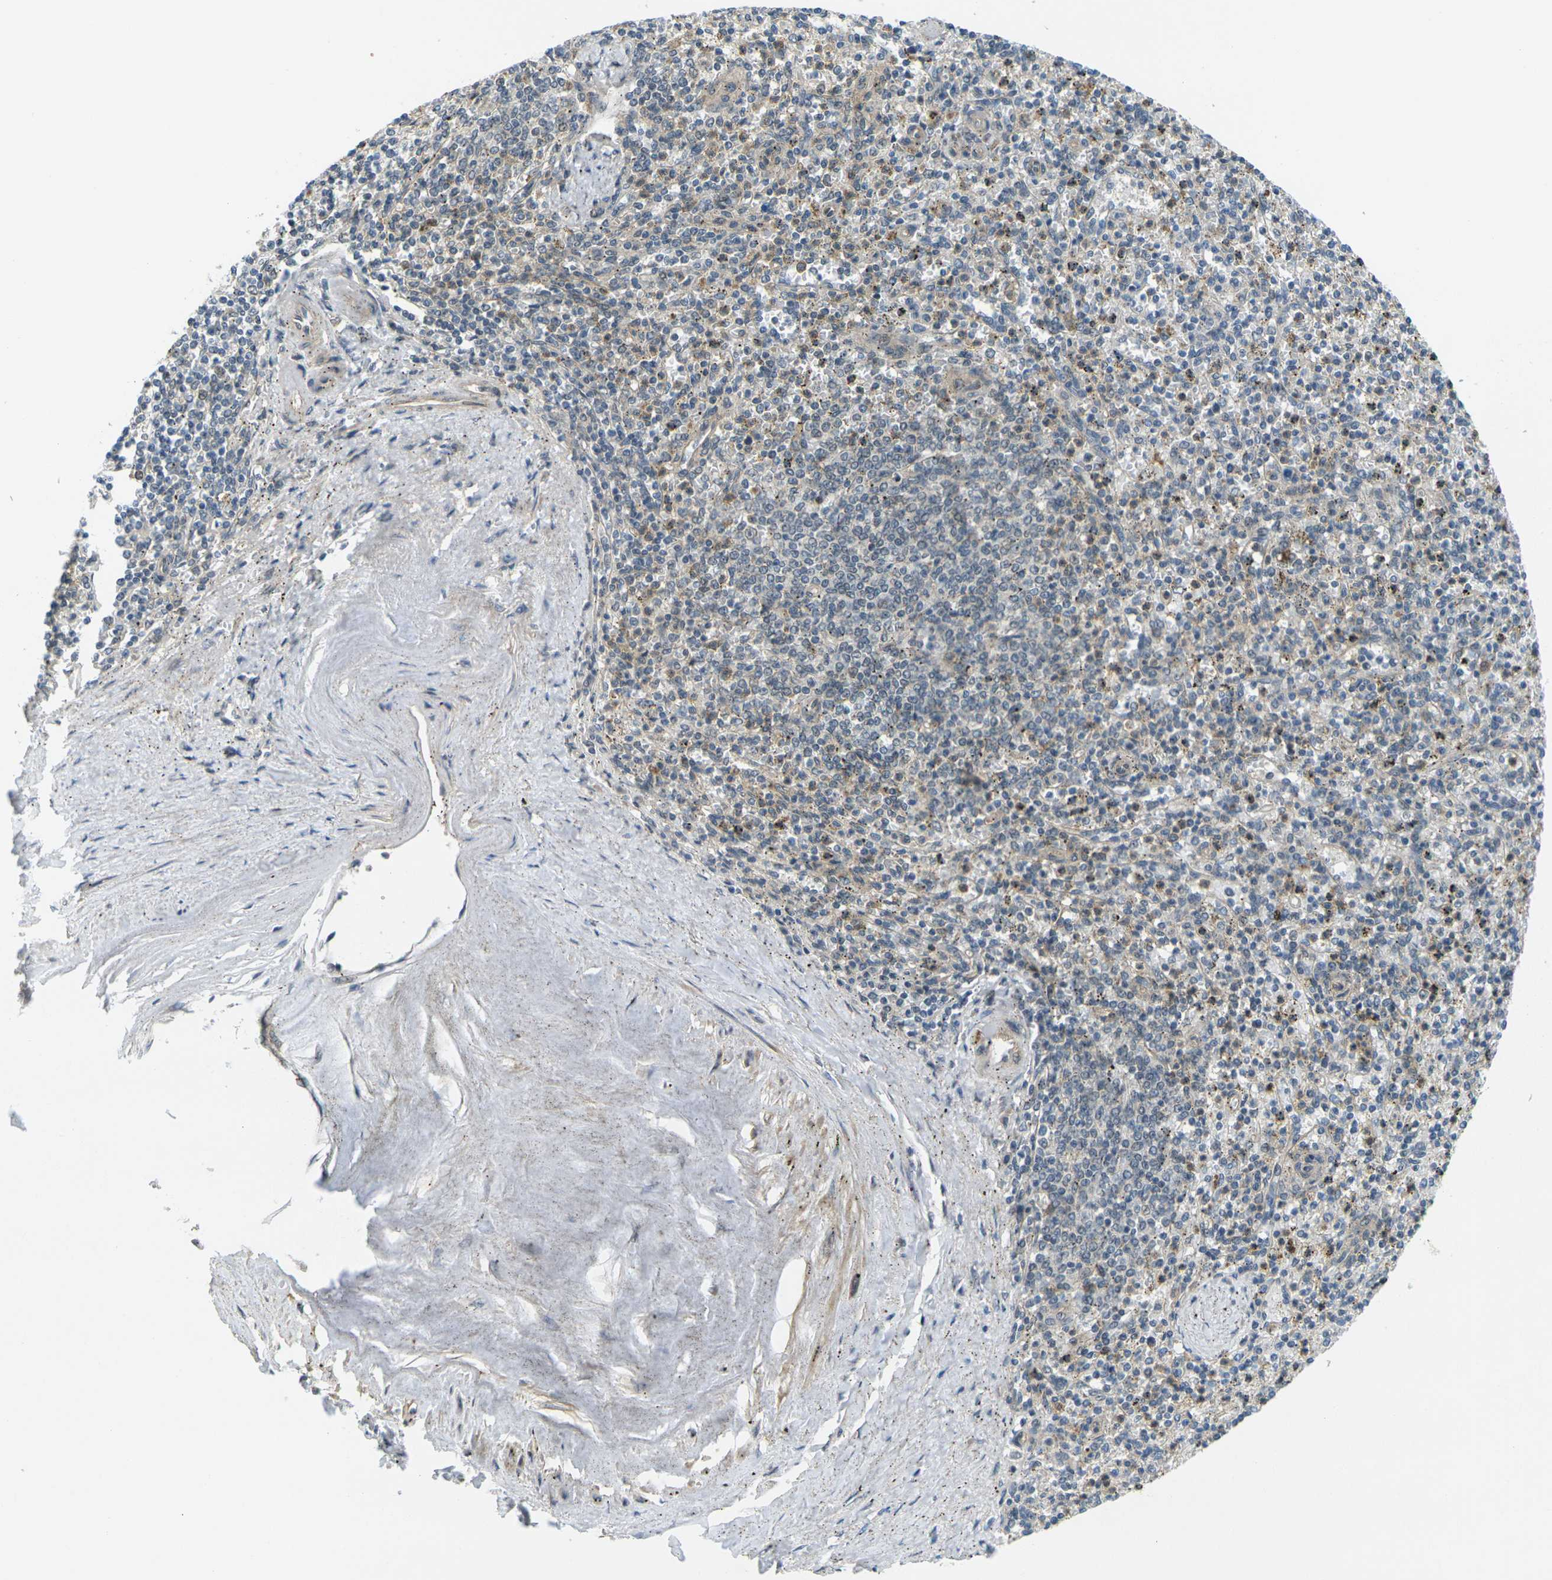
{"staining": {"intensity": "weak", "quantity": "25%-75%", "location": "cytoplasmic/membranous"}, "tissue": "spleen", "cell_type": "Cells in red pulp", "image_type": "normal", "snomed": [{"axis": "morphology", "description": "Normal tissue, NOS"}, {"axis": "topography", "description": "Spleen"}], "caption": "A histopathology image of spleen stained for a protein shows weak cytoplasmic/membranous brown staining in cells in red pulp. Ihc stains the protein in brown and the nuclei are stained blue.", "gene": "KCTD10", "patient": {"sex": "male", "age": 72}}